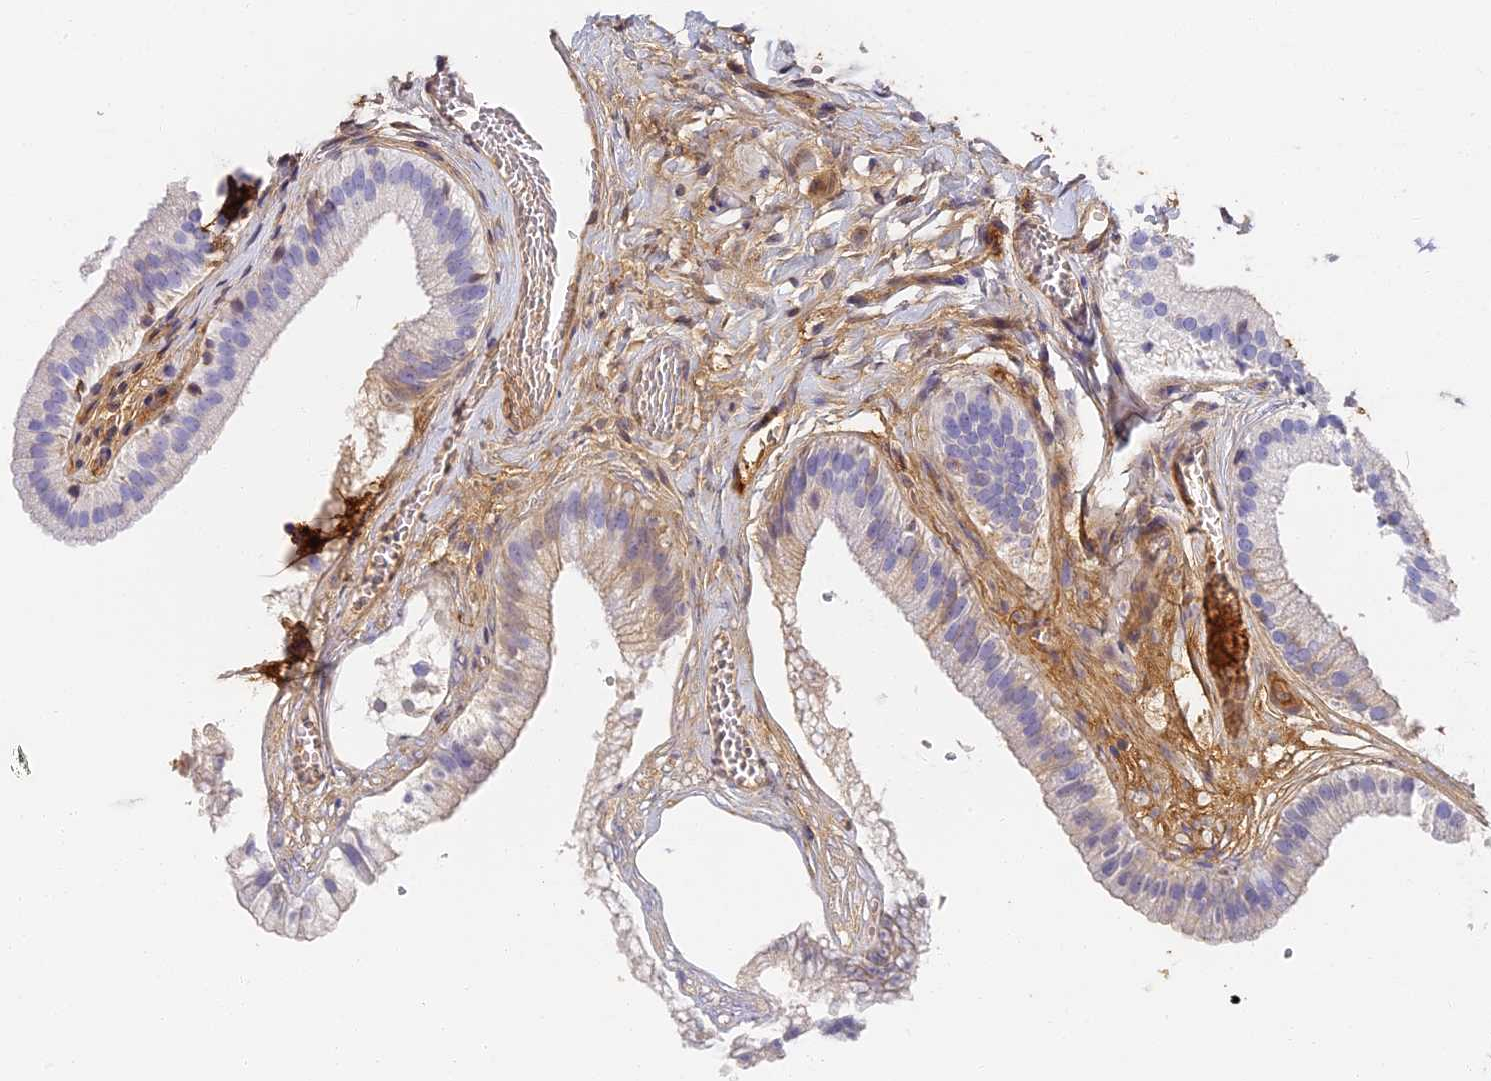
{"staining": {"intensity": "weak", "quantity": "<25%", "location": "cytoplasmic/membranous"}, "tissue": "gallbladder", "cell_type": "Glandular cells", "image_type": "normal", "snomed": [{"axis": "morphology", "description": "Normal tissue, NOS"}, {"axis": "topography", "description": "Gallbladder"}], "caption": "Immunohistochemistry of normal human gallbladder demonstrates no staining in glandular cells.", "gene": "ITIH1", "patient": {"sex": "female", "age": 54}}